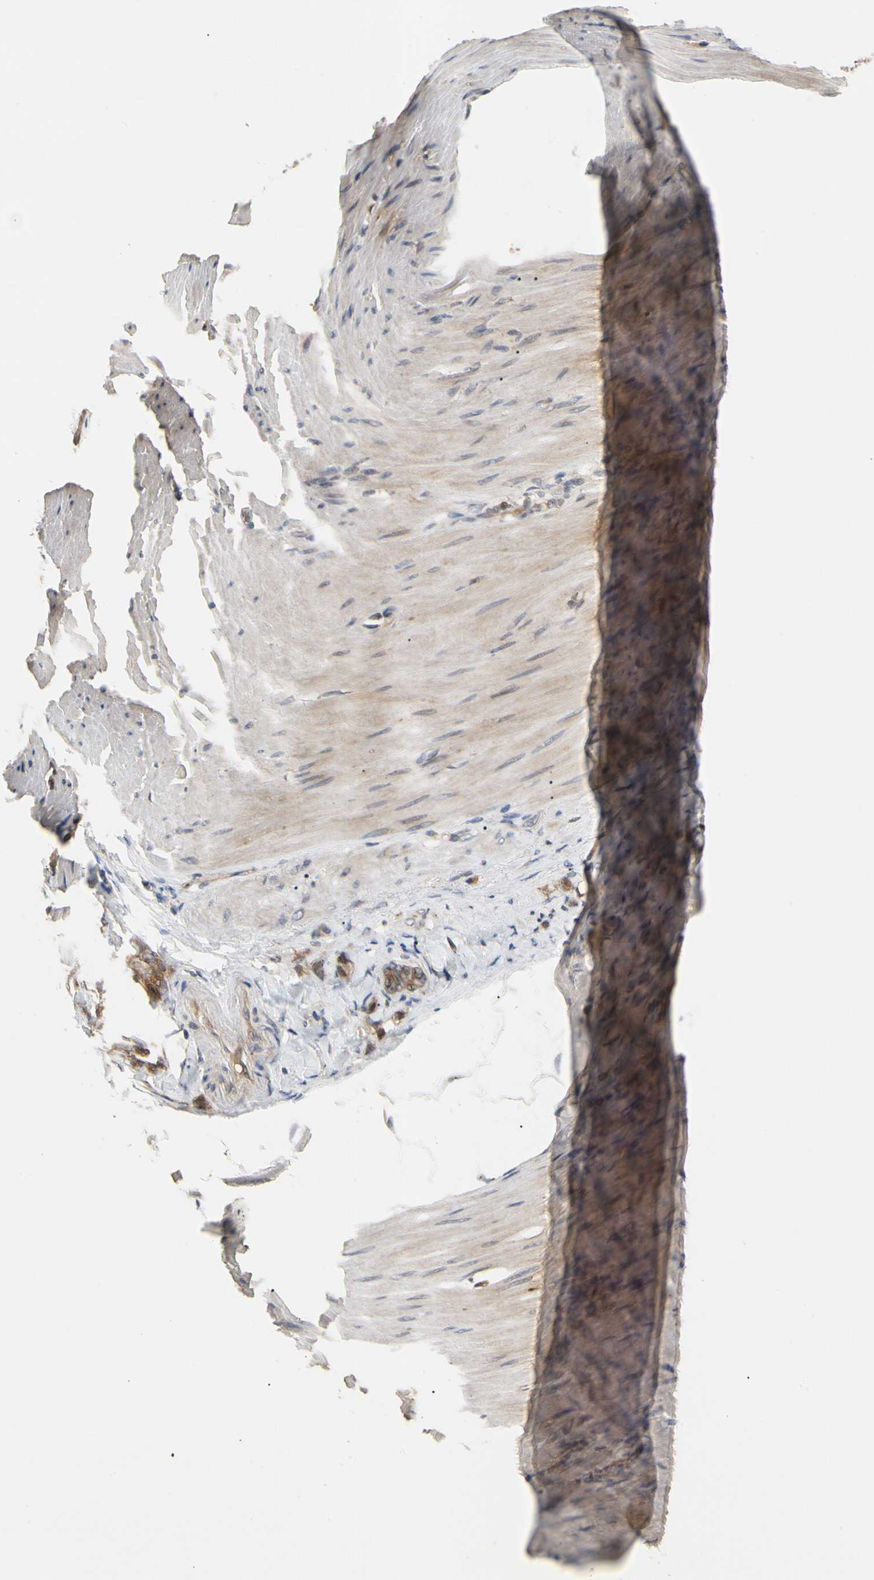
{"staining": {"intensity": "moderate", "quantity": ">75%", "location": "cytoplasmic/membranous"}, "tissue": "stomach cancer", "cell_type": "Tumor cells", "image_type": "cancer", "snomed": [{"axis": "morphology", "description": "Adenocarcinoma, NOS"}, {"axis": "topography", "description": "Stomach"}], "caption": "Stomach cancer stained with immunohistochemistry demonstrates moderate cytoplasmic/membranous expression in about >75% of tumor cells.", "gene": "CYTIP", "patient": {"sex": "male", "age": 82}}